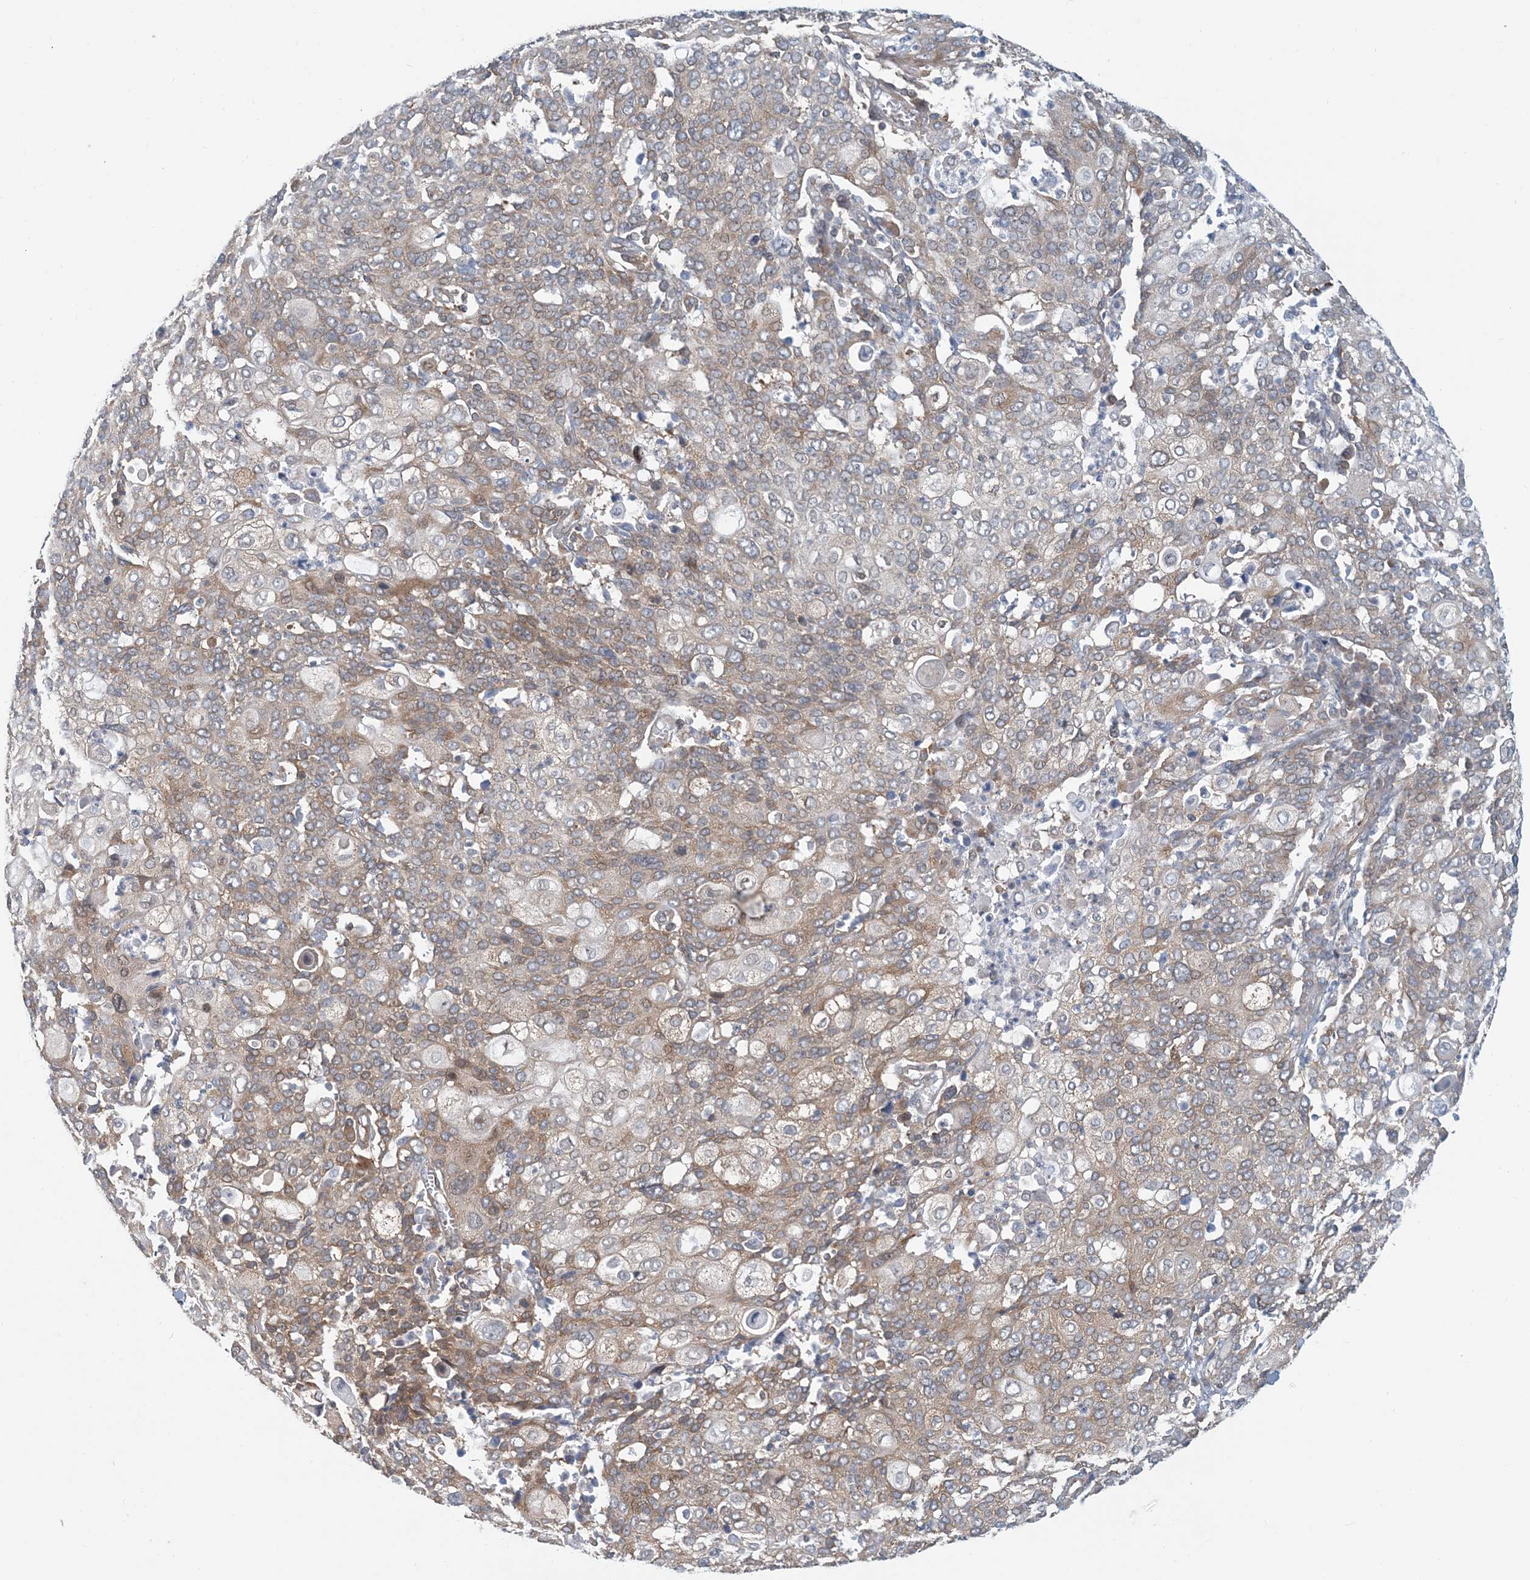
{"staining": {"intensity": "weak", "quantity": "25%-75%", "location": "cytoplasmic/membranous"}, "tissue": "cervical cancer", "cell_type": "Tumor cells", "image_type": "cancer", "snomed": [{"axis": "morphology", "description": "Squamous cell carcinoma, NOS"}, {"axis": "topography", "description": "Cervix"}], "caption": "Cervical squamous cell carcinoma was stained to show a protein in brown. There is low levels of weak cytoplasmic/membranous positivity in about 25%-75% of tumor cells.", "gene": "ATP13A2", "patient": {"sex": "female", "age": 40}}